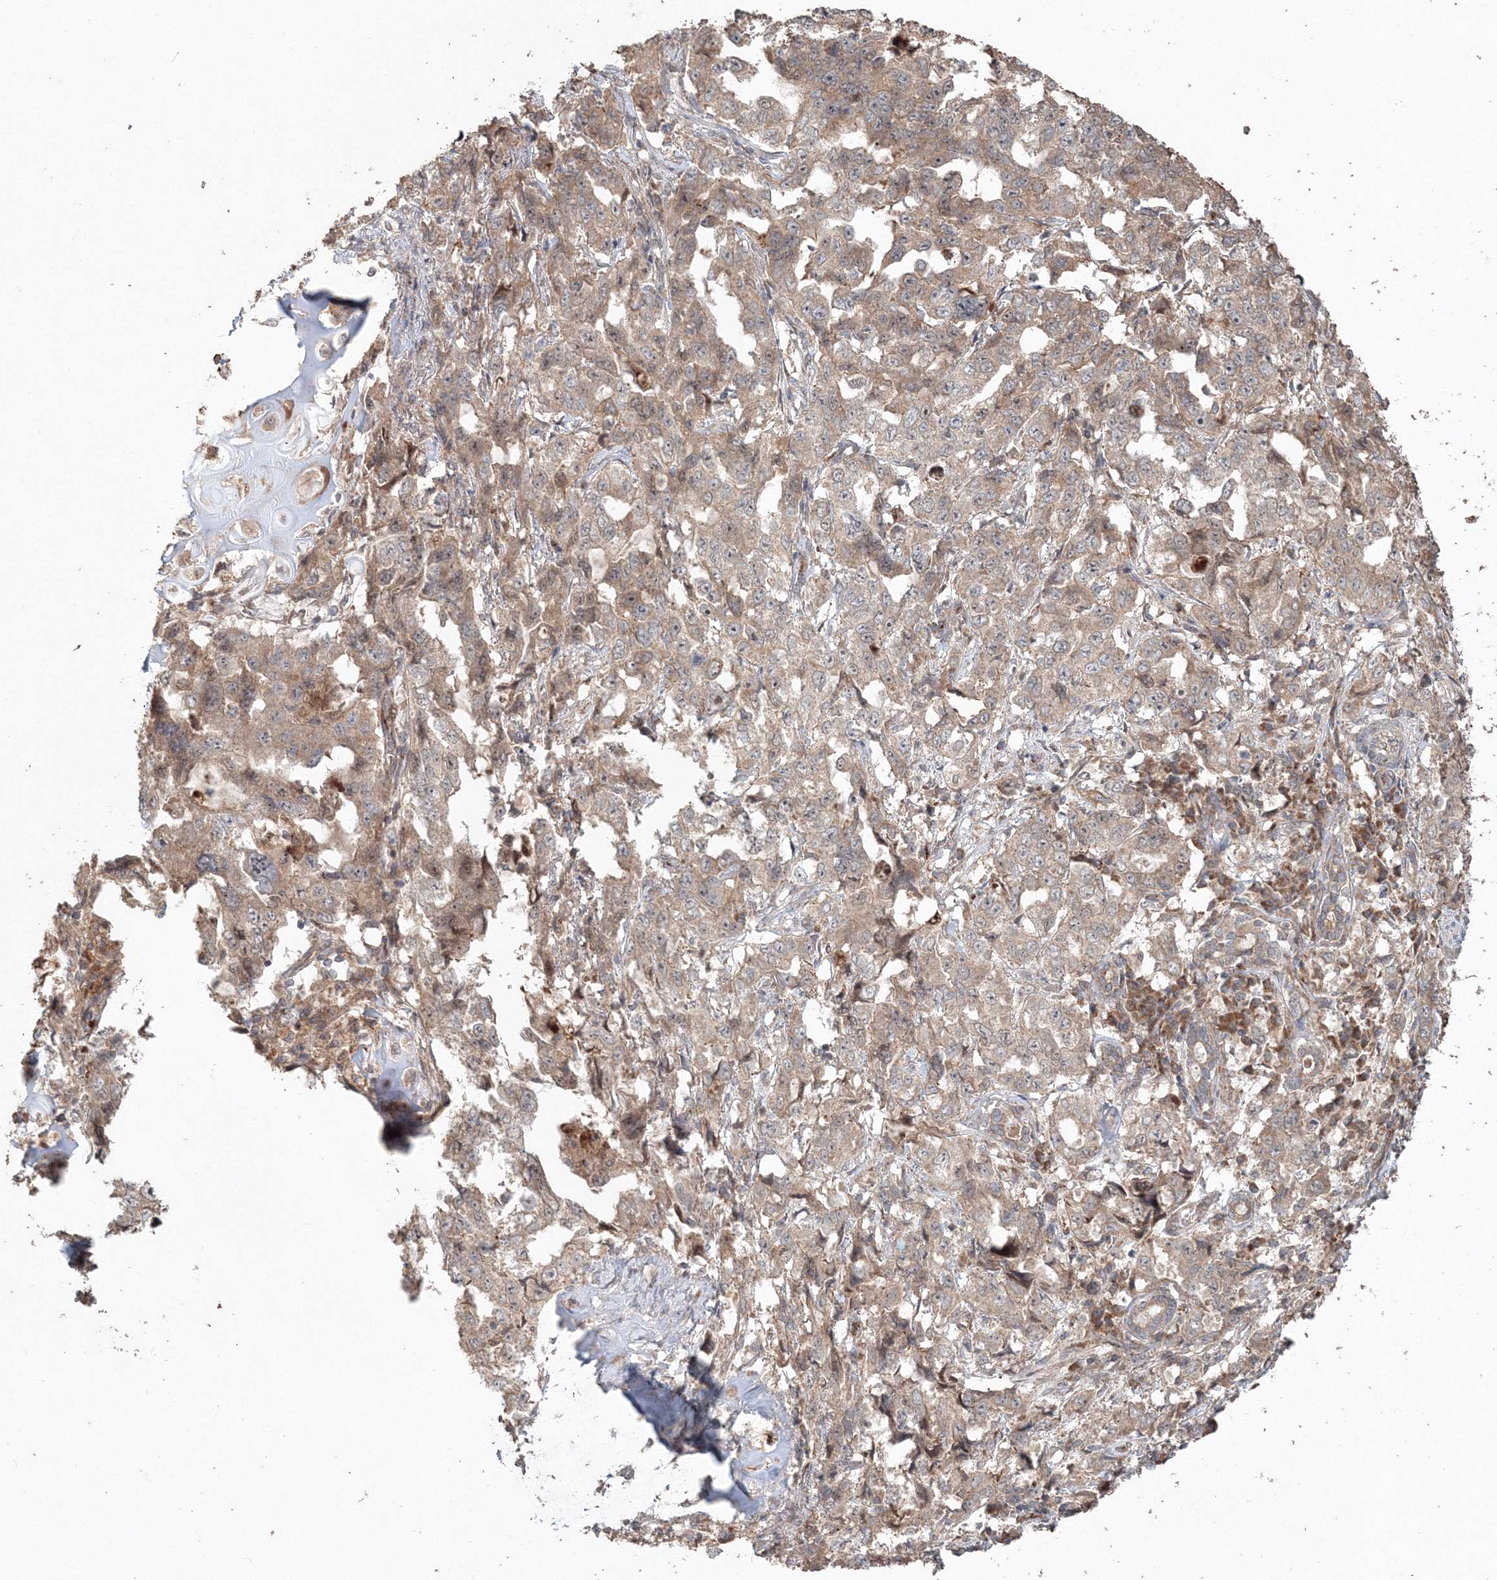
{"staining": {"intensity": "weak", "quantity": "25%-75%", "location": "cytoplasmic/membranous"}, "tissue": "lung cancer", "cell_type": "Tumor cells", "image_type": "cancer", "snomed": [{"axis": "morphology", "description": "Adenocarcinoma, NOS"}, {"axis": "topography", "description": "Lung"}], "caption": "Lung cancer (adenocarcinoma) stained with a protein marker exhibits weak staining in tumor cells.", "gene": "ANAPC16", "patient": {"sex": "female", "age": 51}}